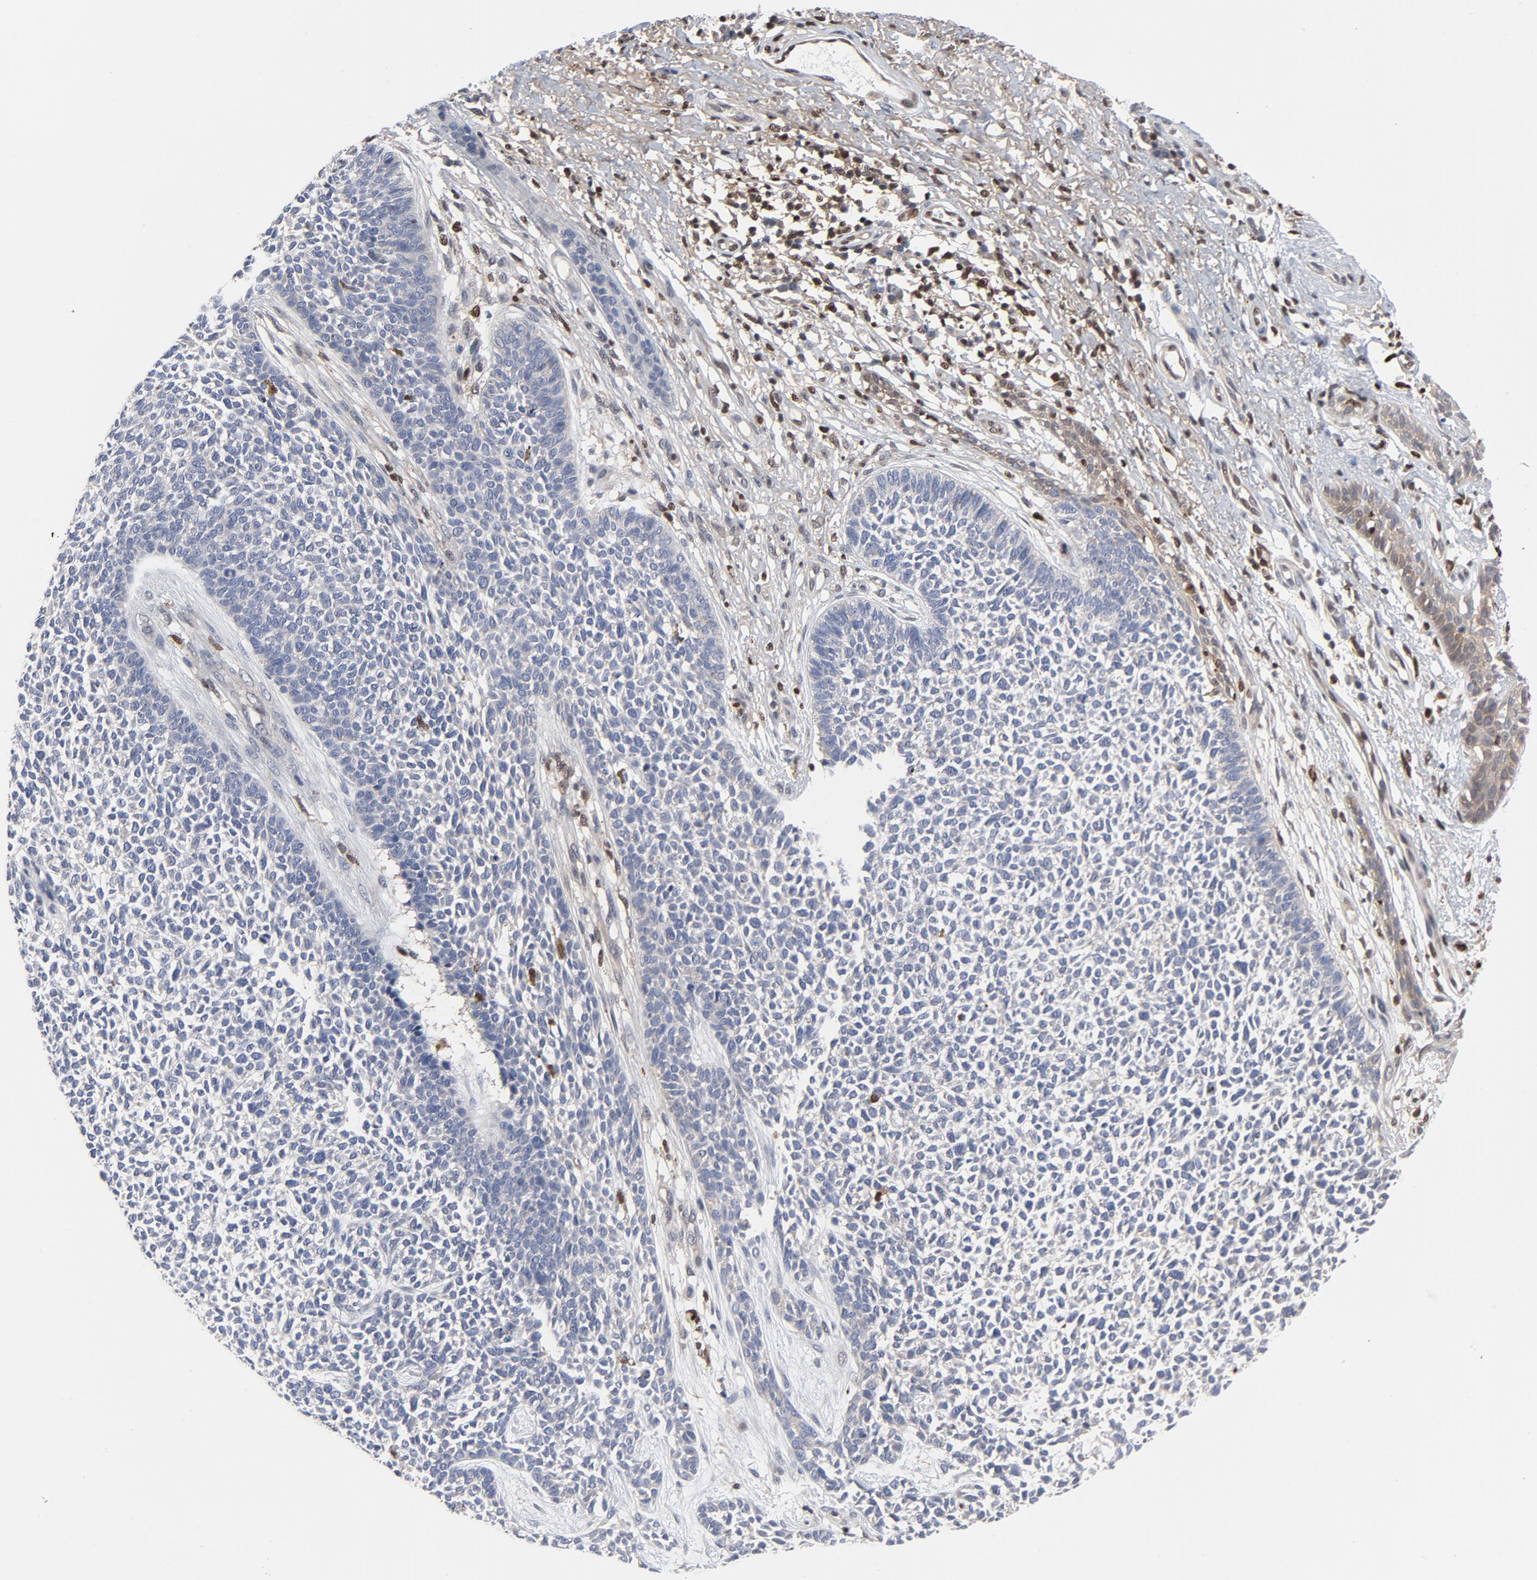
{"staining": {"intensity": "negative", "quantity": "none", "location": "none"}, "tissue": "skin cancer", "cell_type": "Tumor cells", "image_type": "cancer", "snomed": [{"axis": "morphology", "description": "Basal cell carcinoma"}, {"axis": "topography", "description": "Skin"}], "caption": "This is a image of immunohistochemistry staining of skin basal cell carcinoma, which shows no staining in tumor cells.", "gene": "NFKB1", "patient": {"sex": "female", "age": 84}}